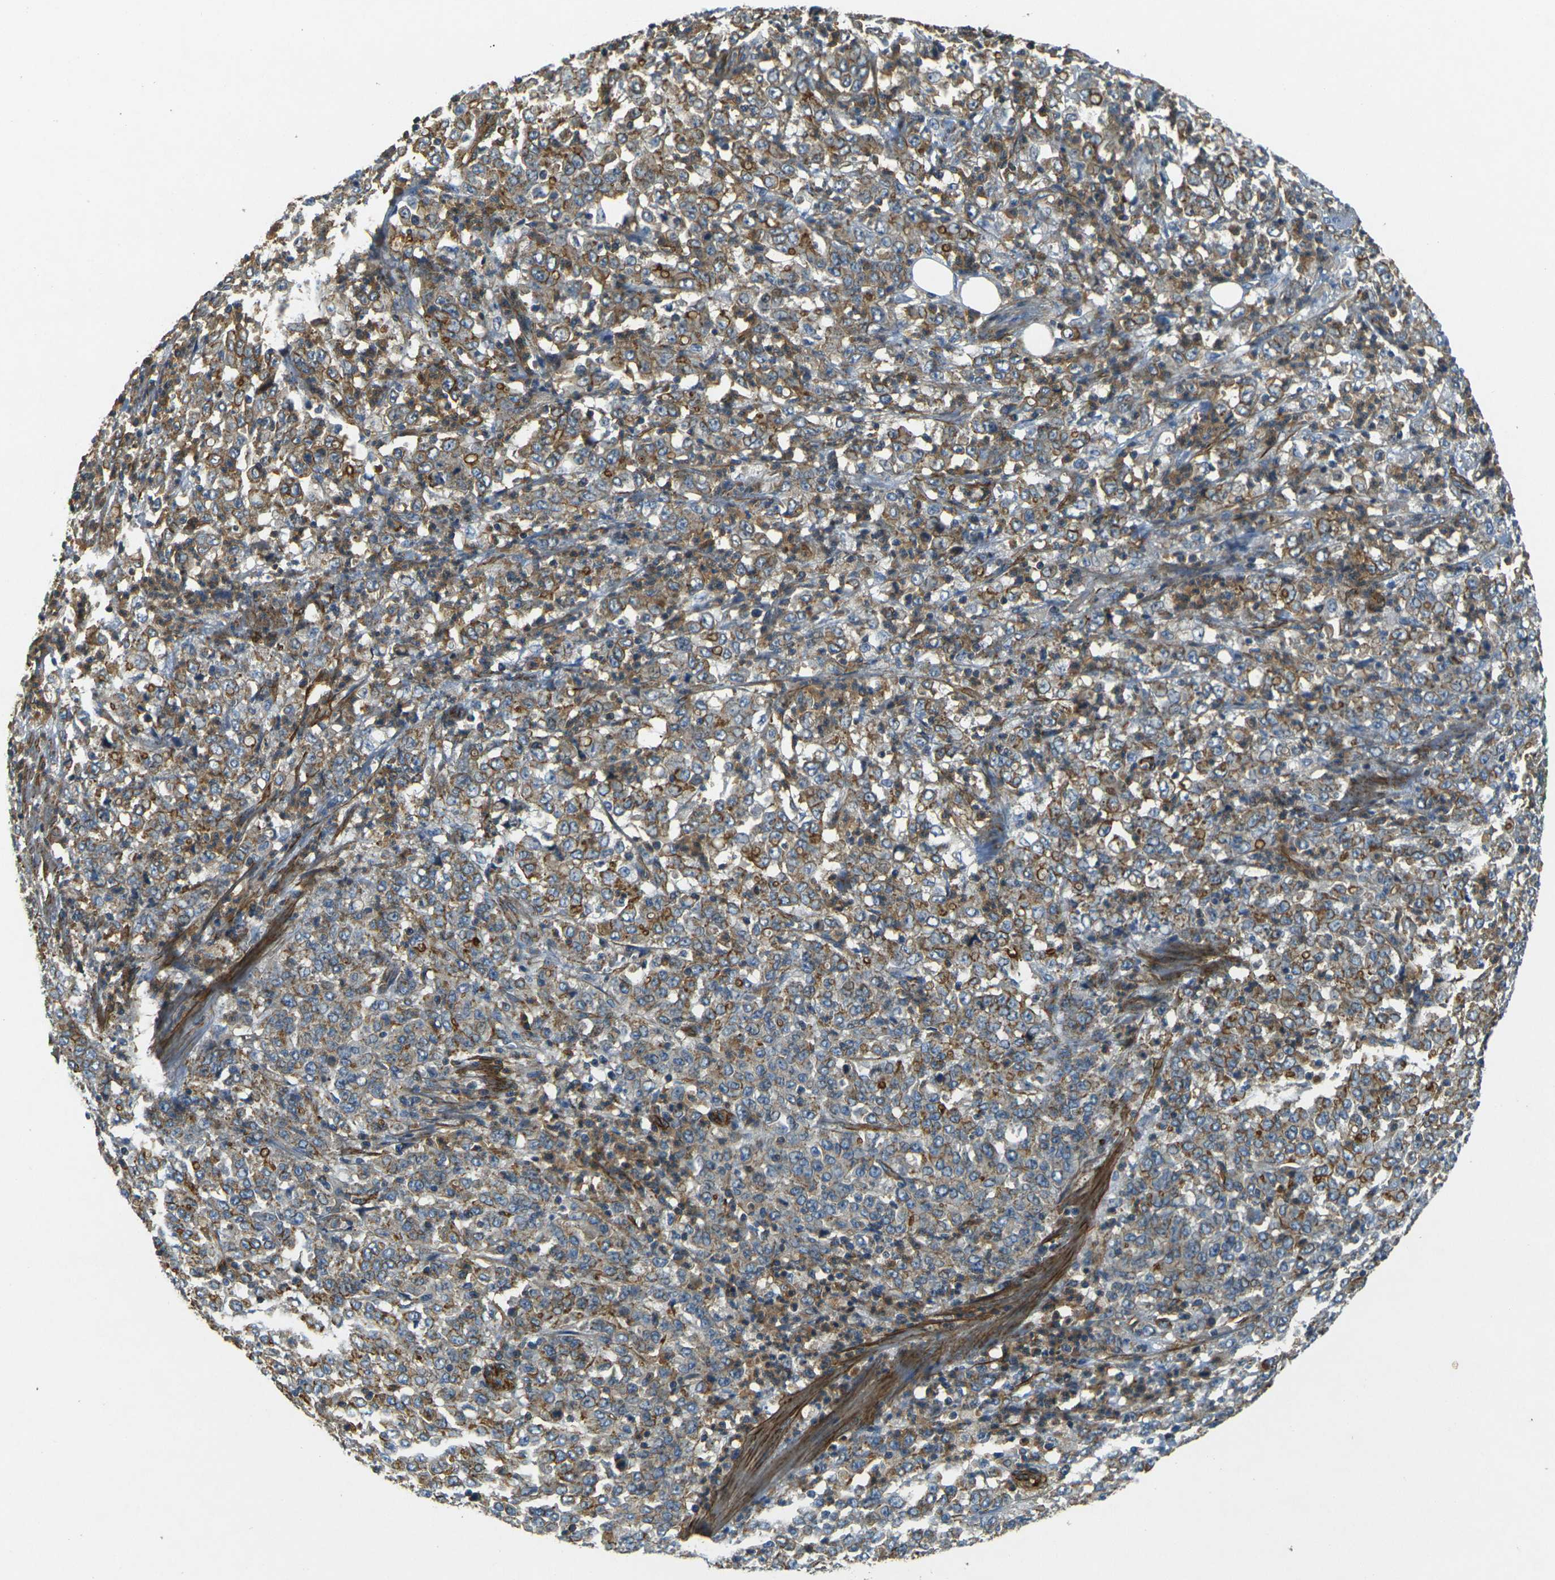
{"staining": {"intensity": "moderate", "quantity": "25%-75%", "location": "cytoplasmic/membranous"}, "tissue": "stomach cancer", "cell_type": "Tumor cells", "image_type": "cancer", "snomed": [{"axis": "morphology", "description": "Adenocarcinoma, NOS"}, {"axis": "topography", "description": "Stomach, lower"}], "caption": "Adenocarcinoma (stomach) stained with a protein marker shows moderate staining in tumor cells.", "gene": "EPHA7", "patient": {"sex": "female", "age": 71}}